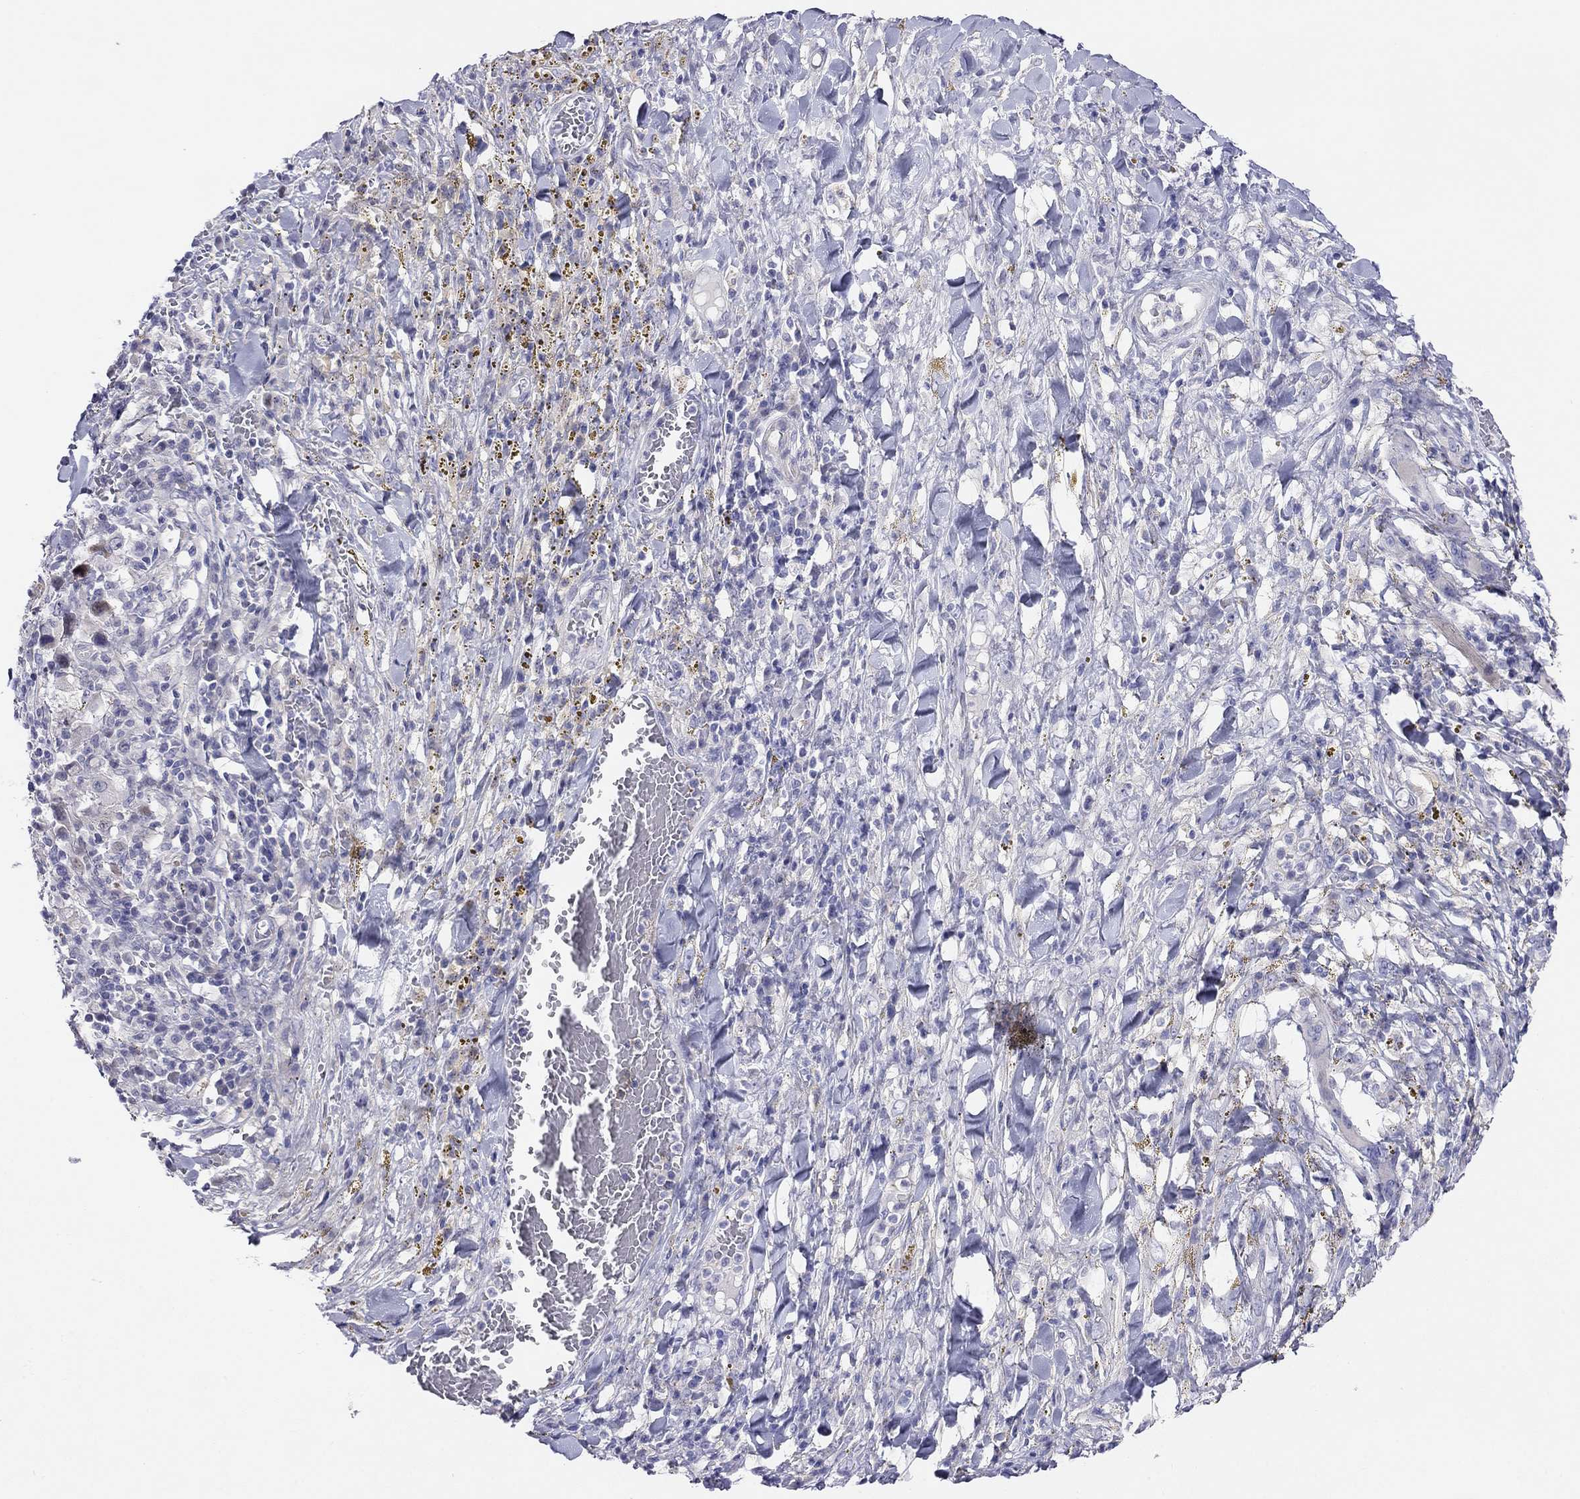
{"staining": {"intensity": "negative", "quantity": "none", "location": "none"}, "tissue": "melanoma", "cell_type": "Tumor cells", "image_type": "cancer", "snomed": [{"axis": "morphology", "description": "Malignant melanoma, NOS"}, {"axis": "topography", "description": "Skin"}], "caption": "The immunohistochemistry (IHC) image has no significant expression in tumor cells of melanoma tissue.", "gene": "MGAT4C", "patient": {"sex": "female", "age": 91}}